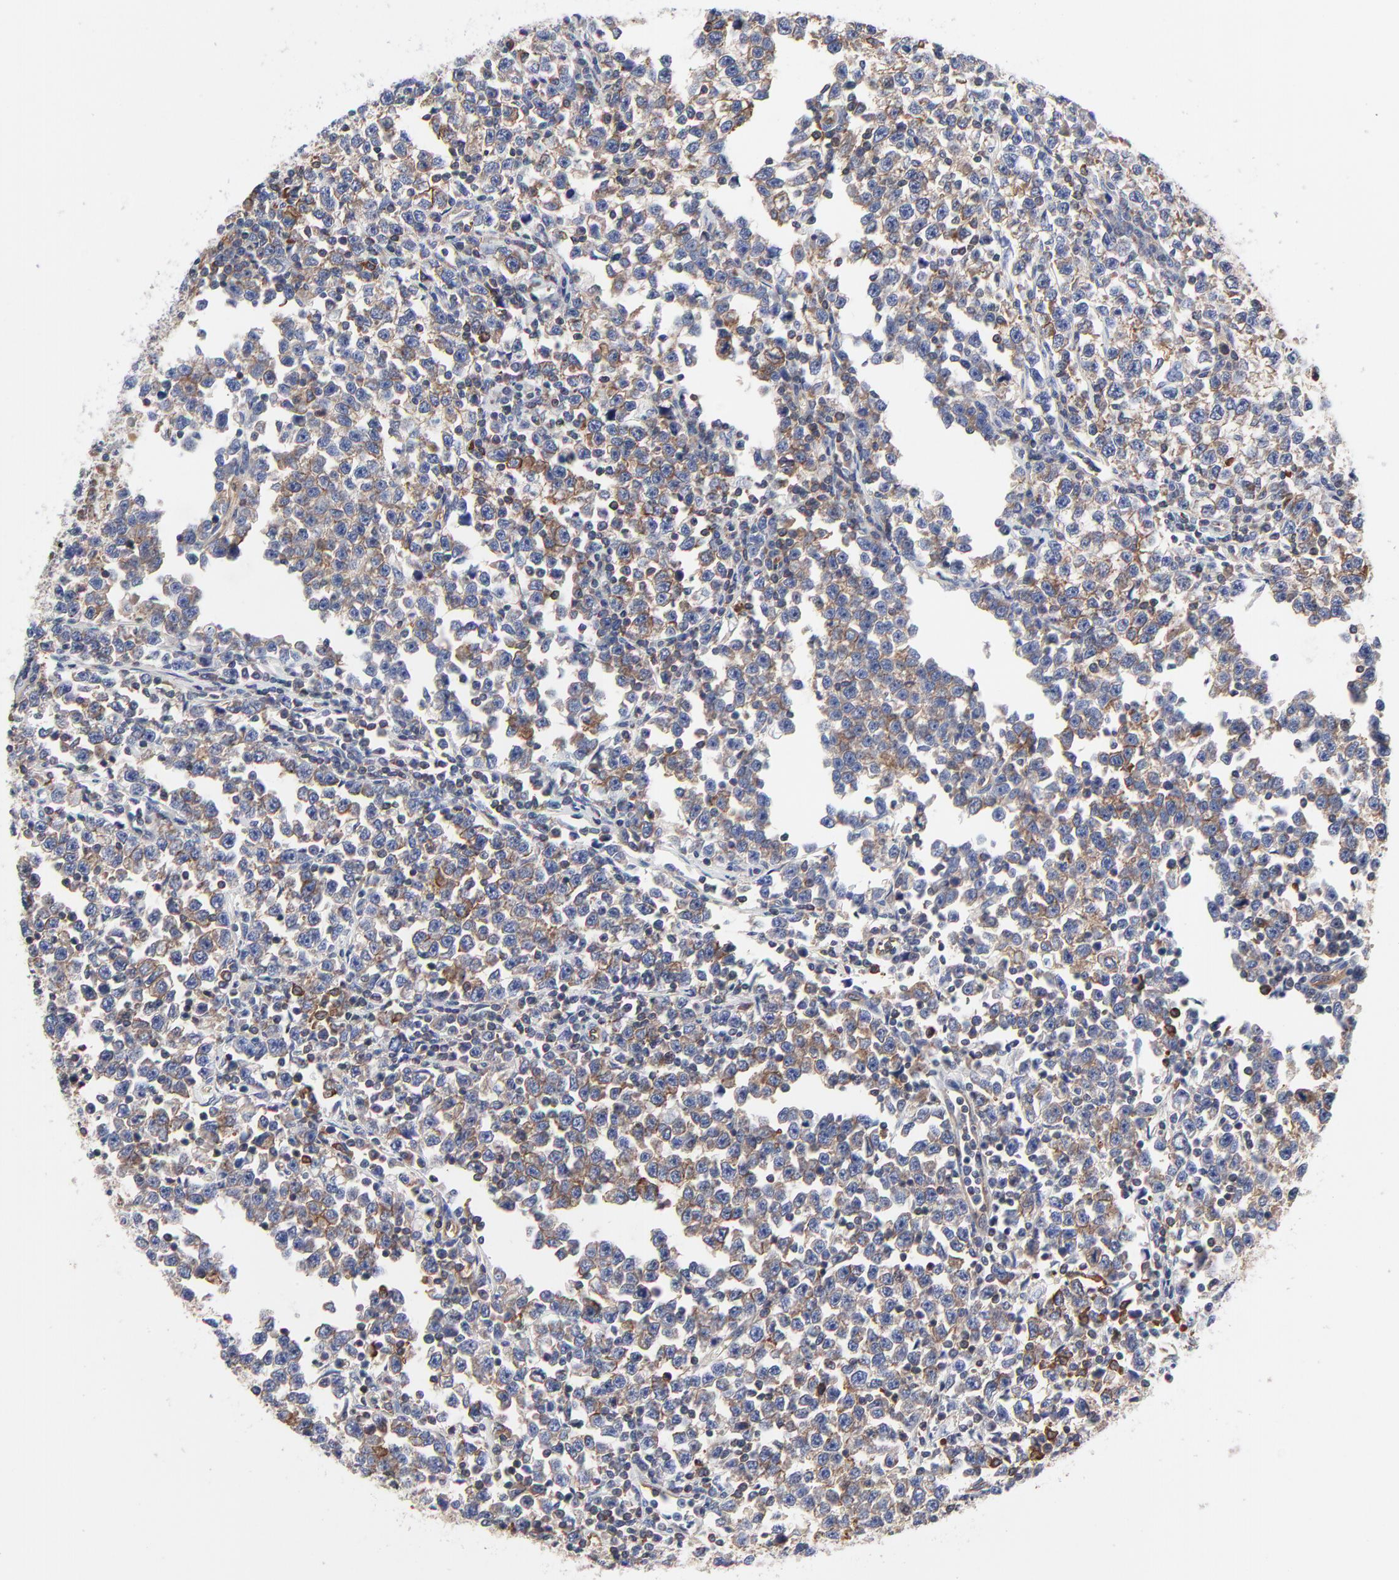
{"staining": {"intensity": "moderate", "quantity": ">75%", "location": "cytoplasmic/membranous"}, "tissue": "testis cancer", "cell_type": "Tumor cells", "image_type": "cancer", "snomed": [{"axis": "morphology", "description": "Seminoma, NOS"}, {"axis": "topography", "description": "Testis"}], "caption": "Immunohistochemical staining of testis cancer demonstrates medium levels of moderate cytoplasmic/membranous protein staining in about >75% of tumor cells. (Brightfield microscopy of DAB IHC at high magnification).", "gene": "CD2AP", "patient": {"sex": "male", "age": 43}}